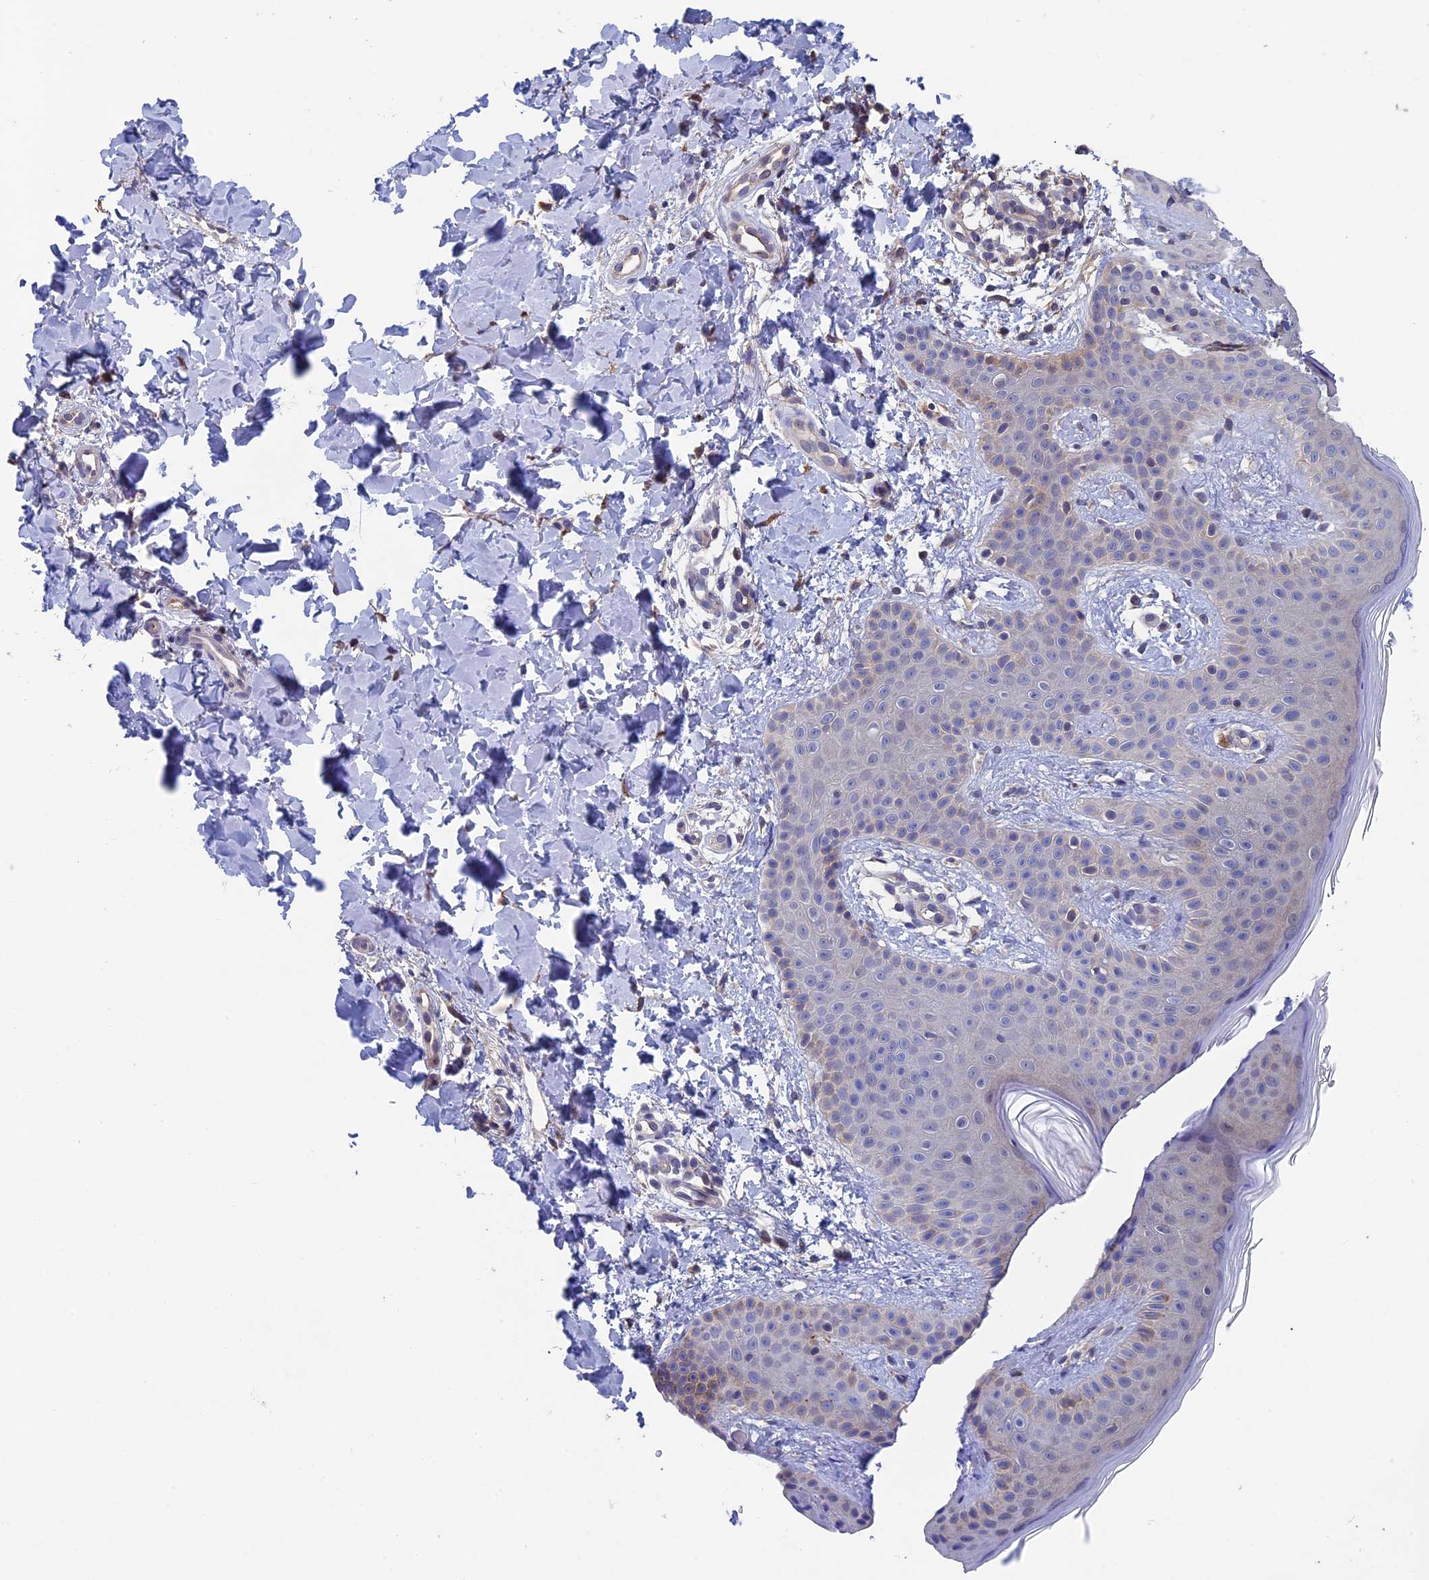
{"staining": {"intensity": "moderate", "quantity": ">75%", "location": "cytoplasmic/membranous"}, "tissue": "skin", "cell_type": "Fibroblasts", "image_type": "normal", "snomed": [{"axis": "morphology", "description": "Normal tissue, NOS"}, {"axis": "topography", "description": "Skin"}], "caption": "Protein analysis of benign skin demonstrates moderate cytoplasmic/membranous positivity in approximately >75% of fibroblasts. (DAB (3,3'-diaminobenzidine) = brown stain, brightfield microscopy at high magnification).", "gene": "LCMT1", "patient": {"sex": "male", "age": 36}}